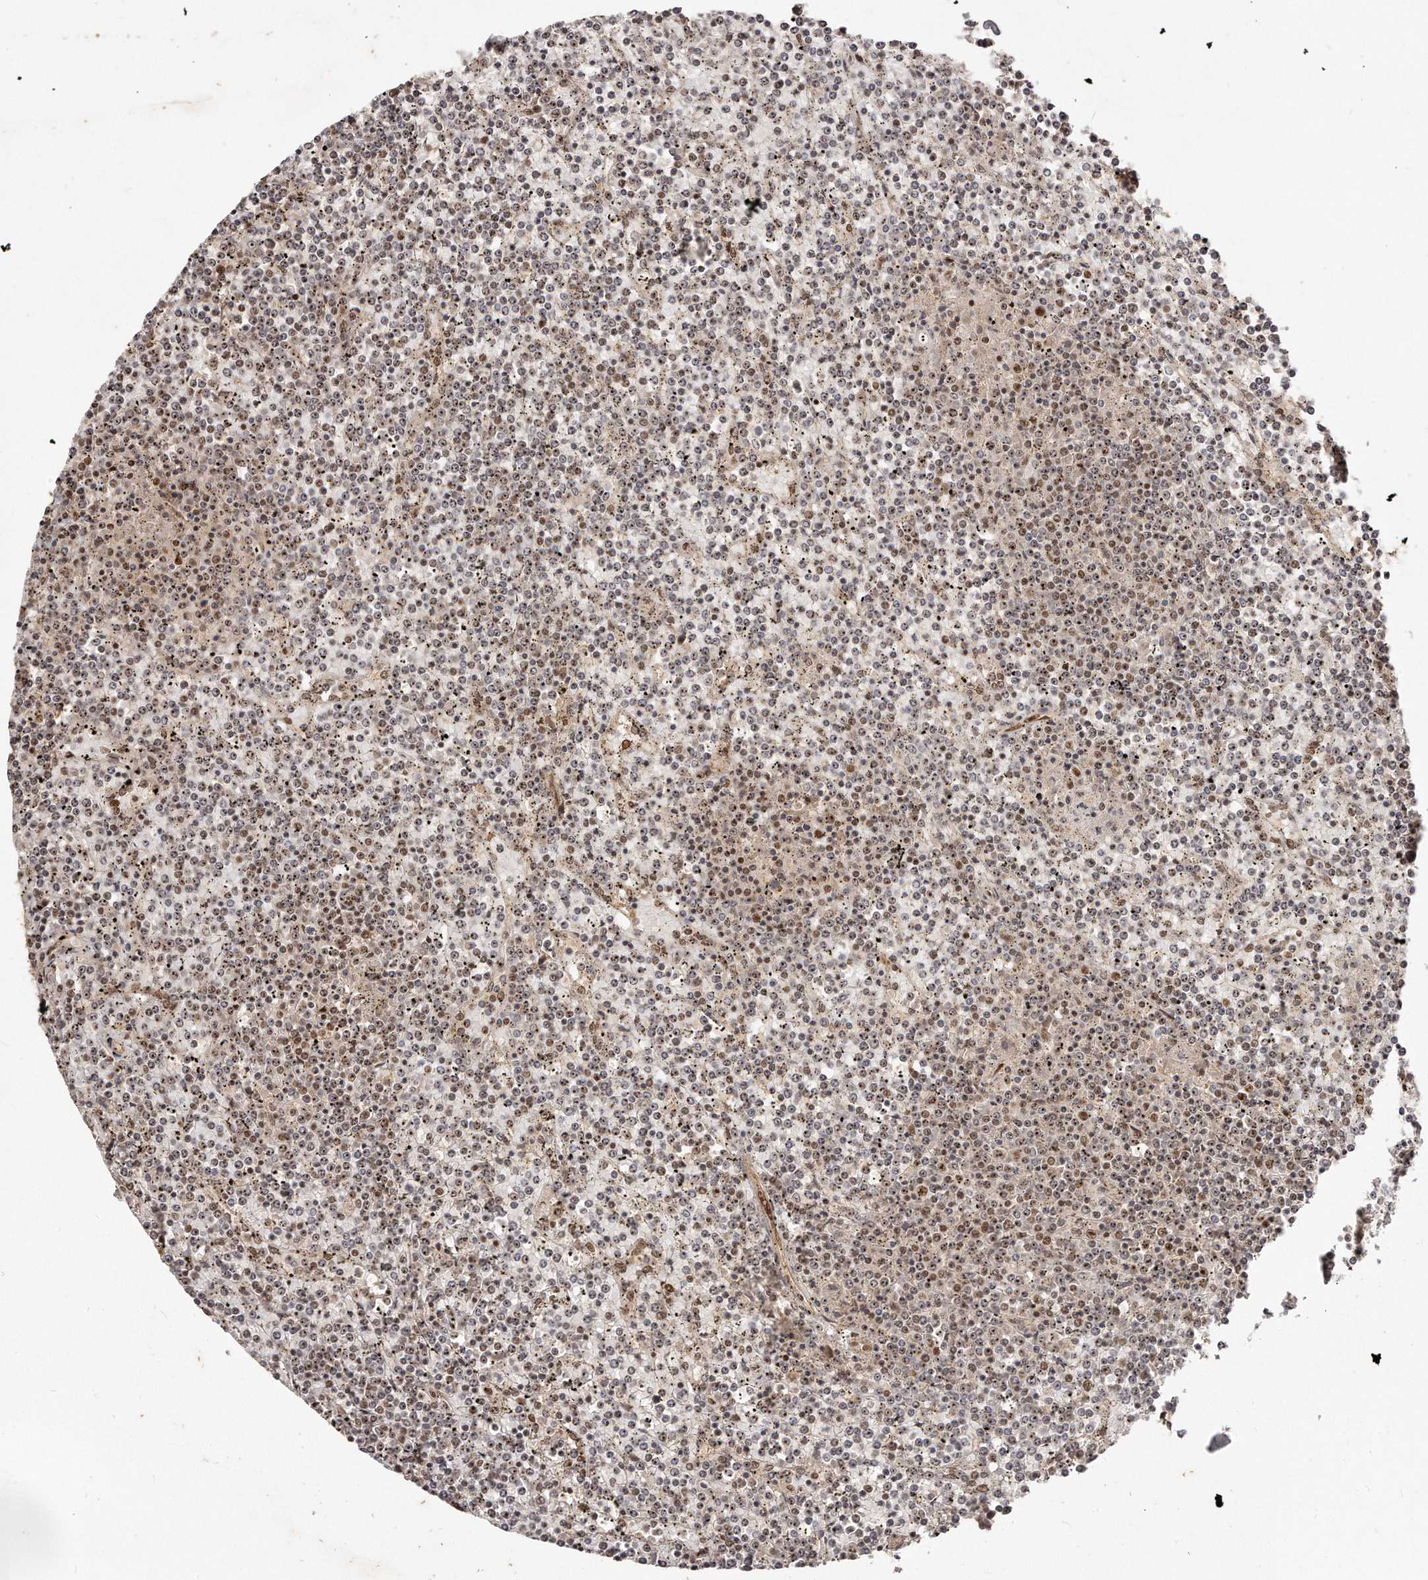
{"staining": {"intensity": "moderate", "quantity": ">75%", "location": "nuclear"}, "tissue": "lymphoma", "cell_type": "Tumor cells", "image_type": "cancer", "snomed": [{"axis": "morphology", "description": "Malignant lymphoma, non-Hodgkin's type, Low grade"}, {"axis": "topography", "description": "Spleen"}], "caption": "Immunohistochemistry (DAB) staining of human lymphoma exhibits moderate nuclear protein positivity in approximately >75% of tumor cells.", "gene": "SOX4", "patient": {"sex": "female", "age": 19}}